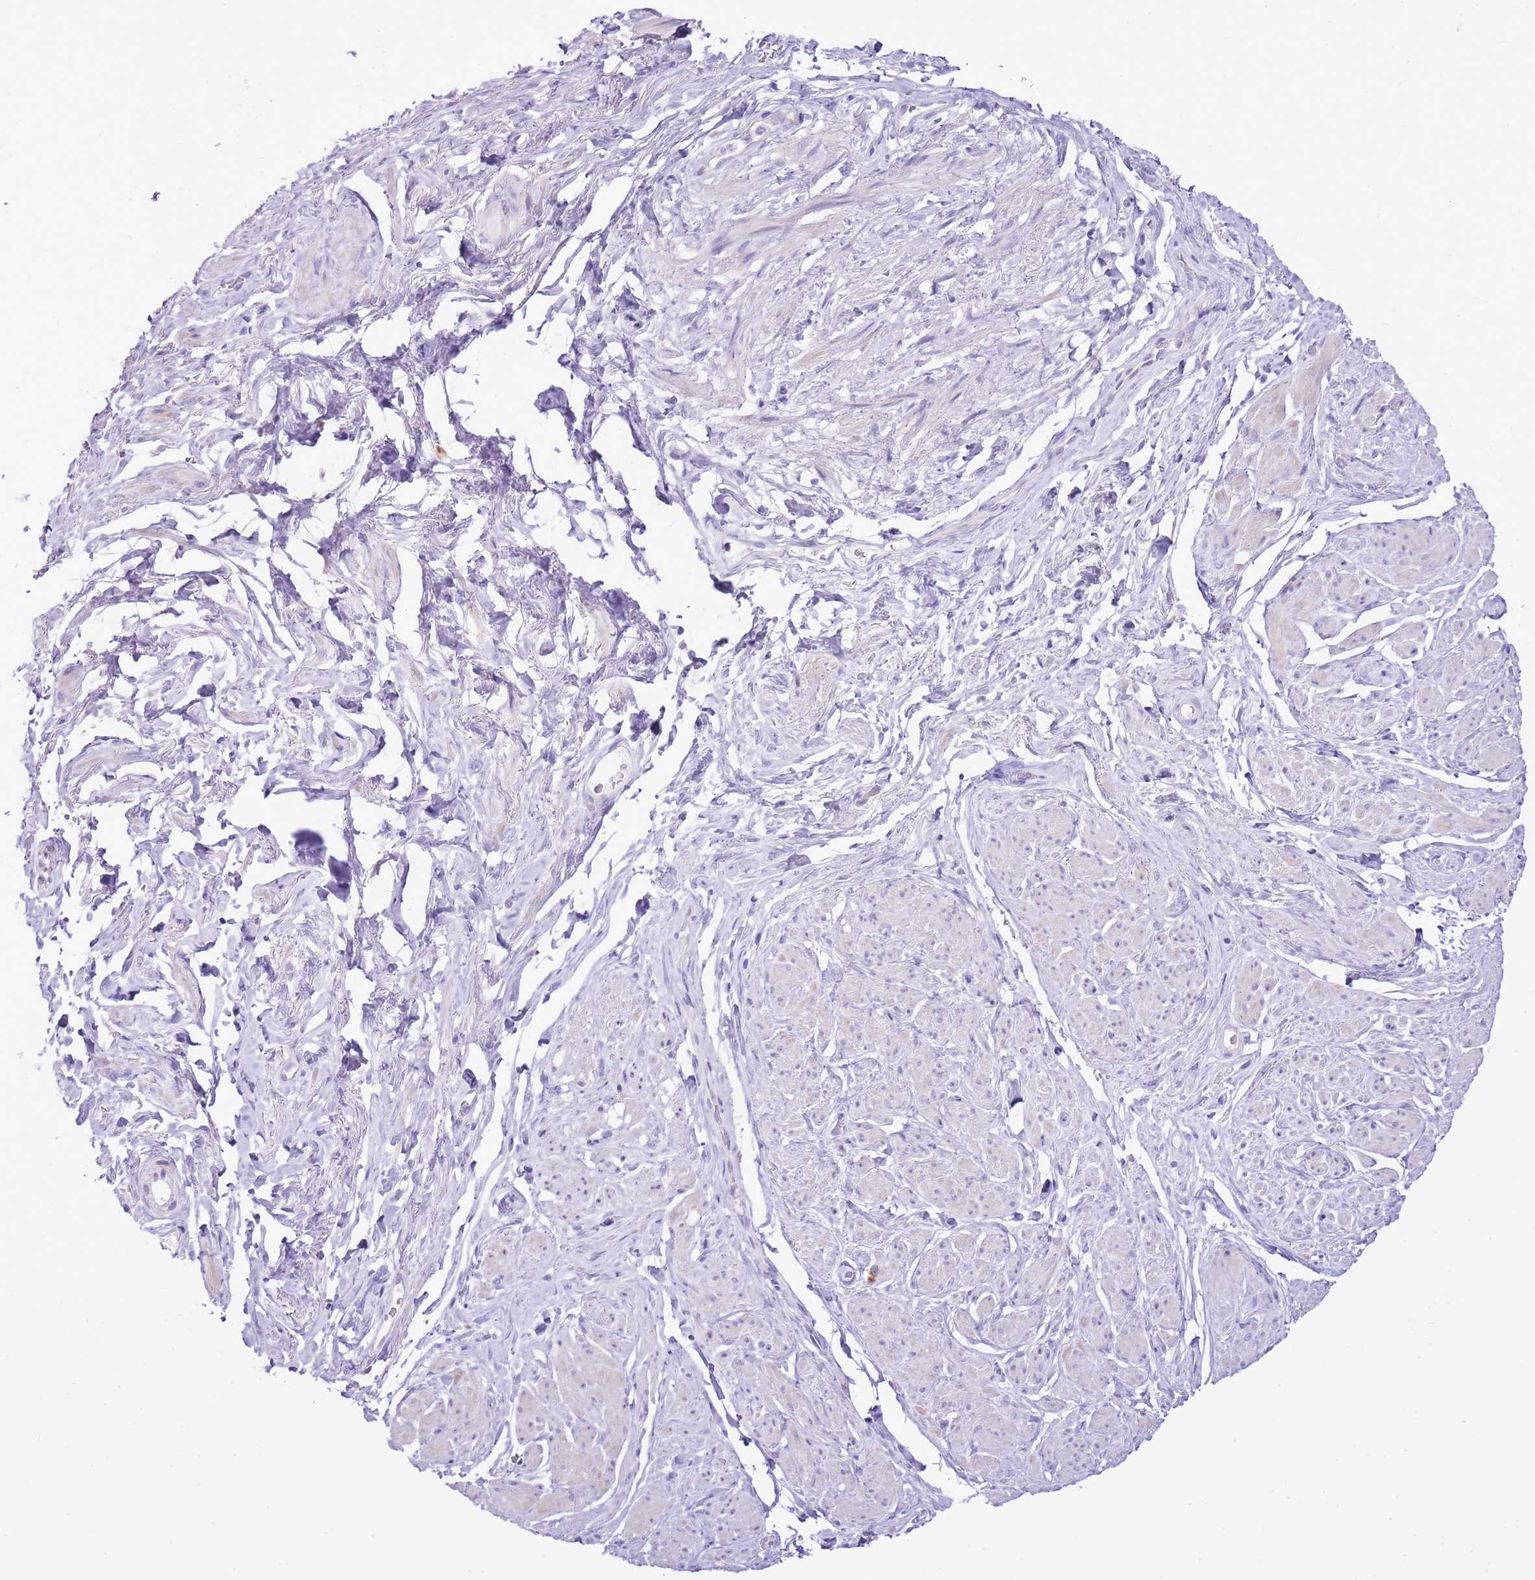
{"staining": {"intensity": "negative", "quantity": "none", "location": "none"}, "tissue": "smooth muscle", "cell_type": "Smooth muscle cells", "image_type": "normal", "snomed": [{"axis": "morphology", "description": "Normal tissue, NOS"}, {"axis": "topography", "description": "Smooth muscle"}, {"axis": "topography", "description": "Peripheral nerve tissue"}], "caption": "Smooth muscle cells are negative for protein expression in unremarkable human smooth muscle. (Brightfield microscopy of DAB immunohistochemistry (IHC) at high magnification).", "gene": "AAR2", "patient": {"sex": "male", "age": 69}}